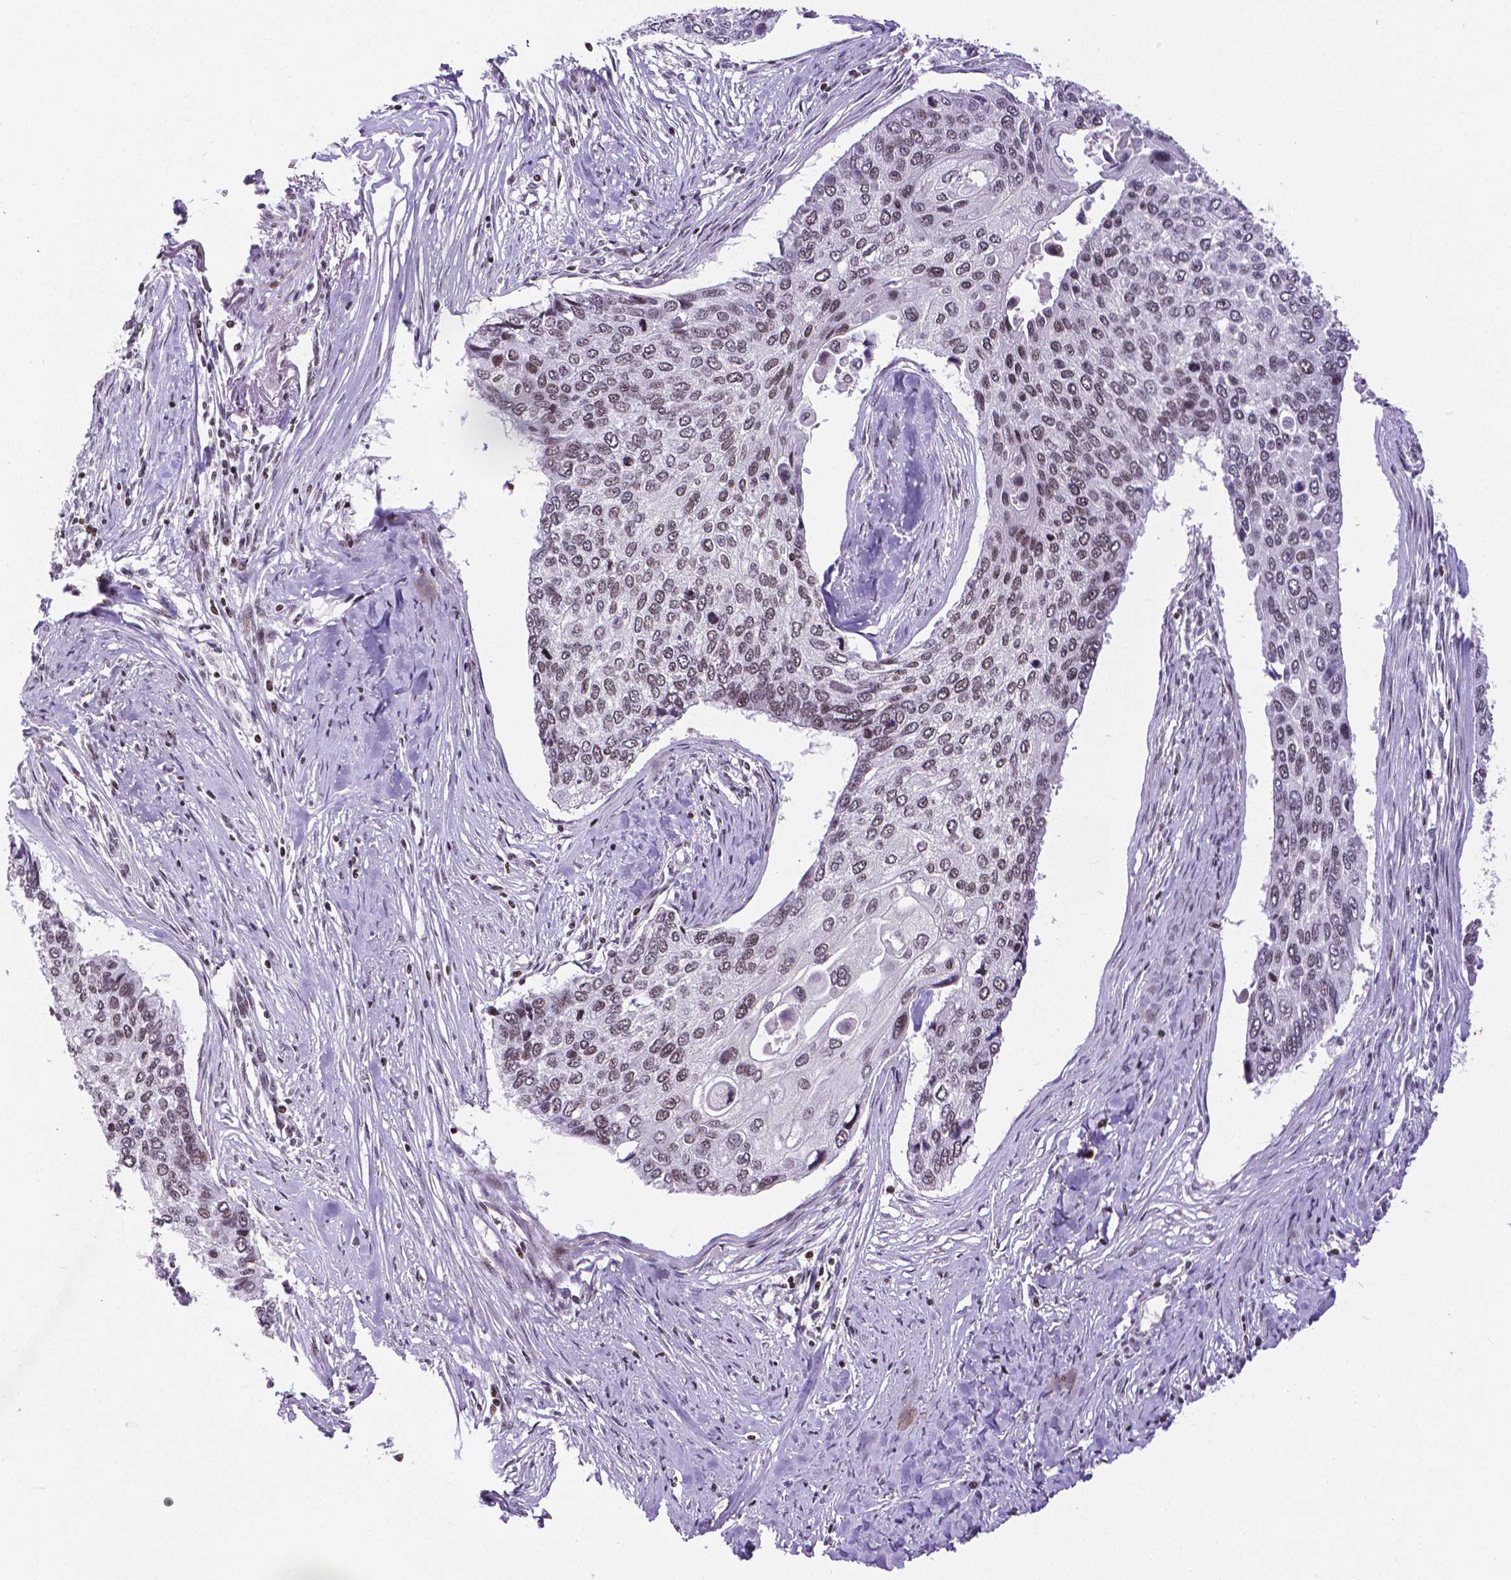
{"staining": {"intensity": "weak", "quantity": "<25%", "location": "nuclear"}, "tissue": "lung cancer", "cell_type": "Tumor cells", "image_type": "cancer", "snomed": [{"axis": "morphology", "description": "Squamous cell carcinoma, NOS"}, {"axis": "morphology", "description": "Squamous cell carcinoma, metastatic, NOS"}, {"axis": "topography", "description": "Lung"}], "caption": "This micrograph is of lung cancer stained with IHC to label a protein in brown with the nuclei are counter-stained blue. There is no expression in tumor cells.", "gene": "CTCF", "patient": {"sex": "male", "age": 63}}